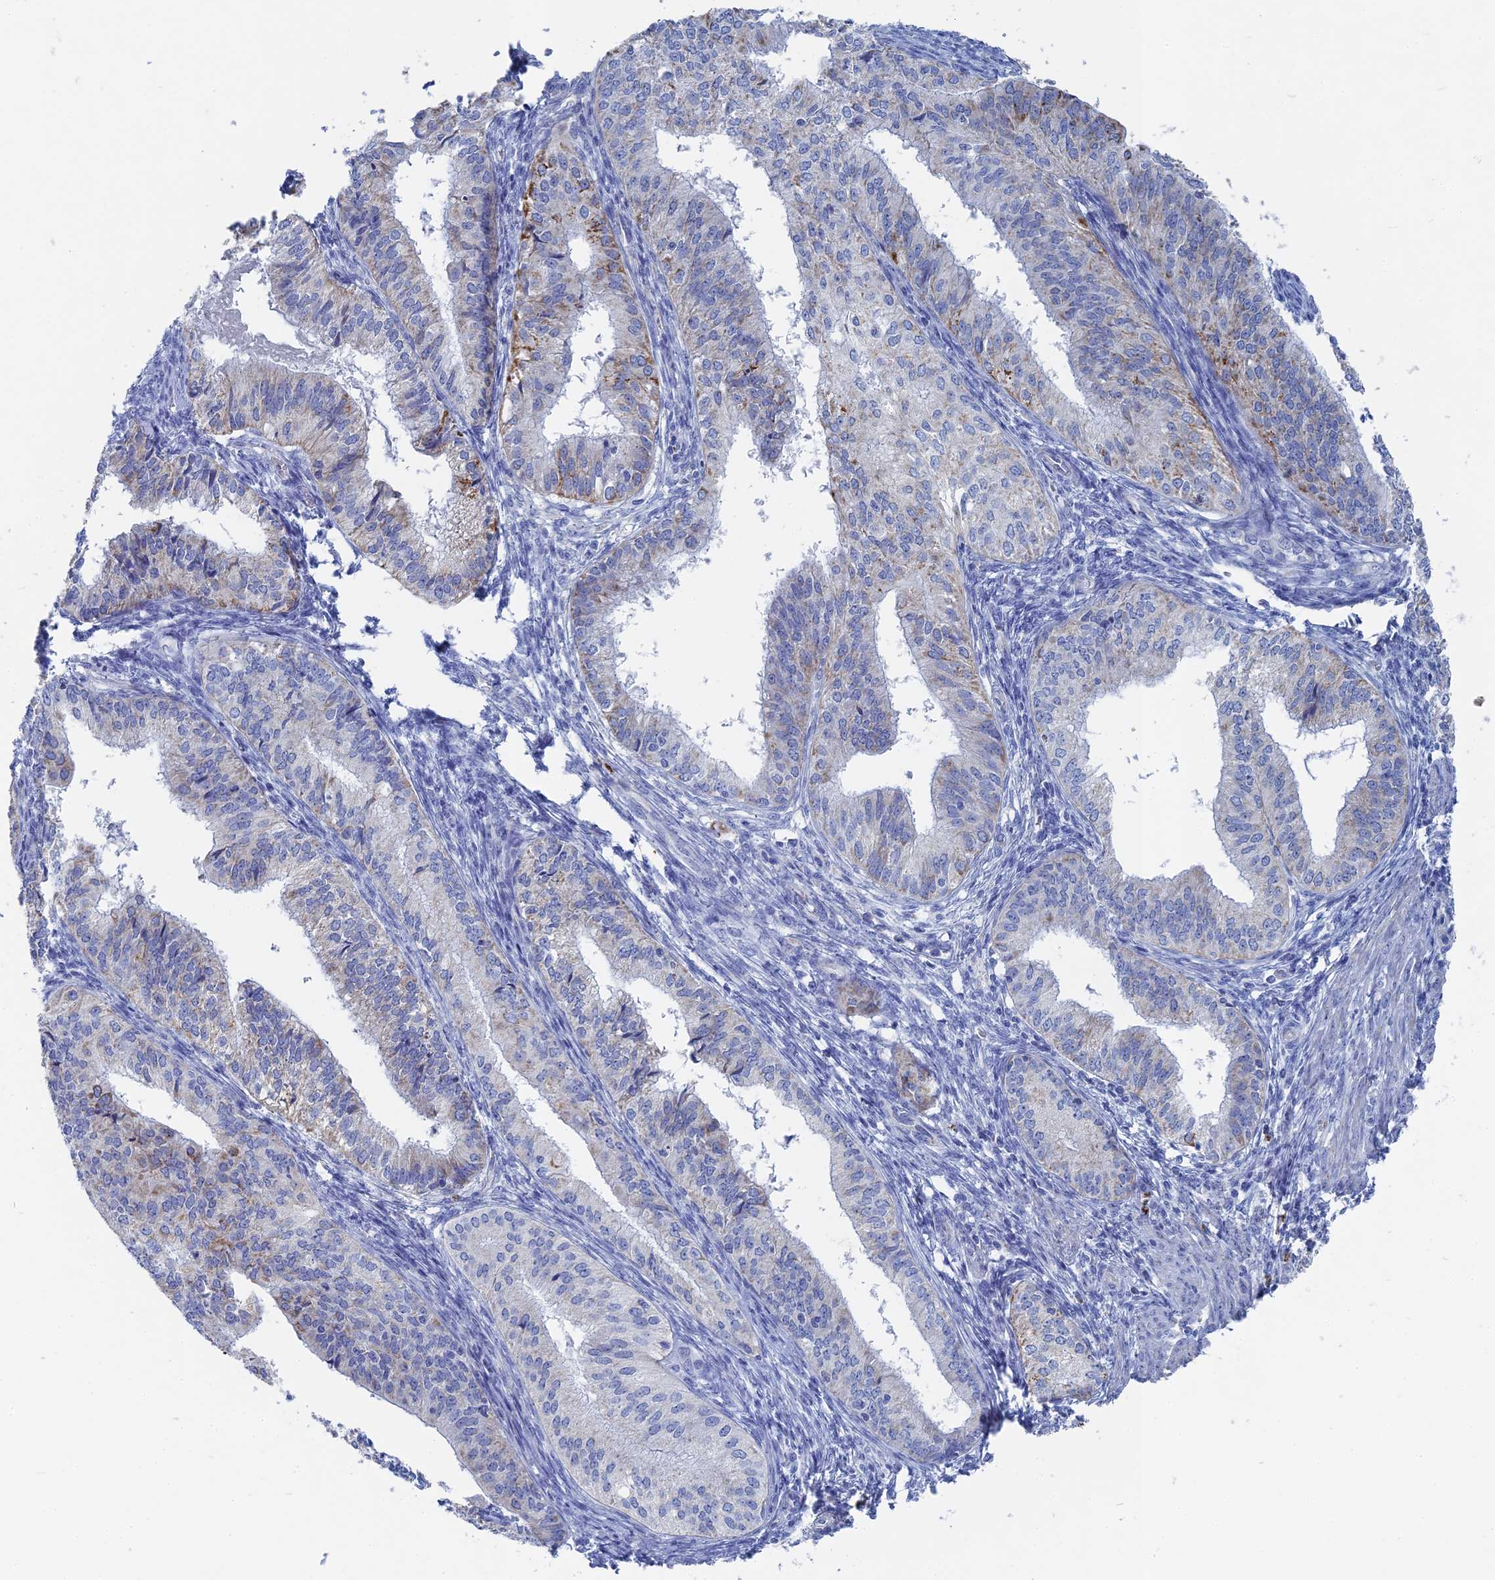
{"staining": {"intensity": "moderate", "quantity": "<25%", "location": "cytoplasmic/membranous"}, "tissue": "endometrial cancer", "cell_type": "Tumor cells", "image_type": "cancer", "snomed": [{"axis": "morphology", "description": "Adenocarcinoma, NOS"}, {"axis": "topography", "description": "Endometrium"}], "caption": "The photomicrograph displays immunohistochemical staining of endometrial cancer. There is moderate cytoplasmic/membranous expression is present in about <25% of tumor cells. (DAB (3,3'-diaminobenzidine) IHC with brightfield microscopy, high magnification).", "gene": "HIGD1A", "patient": {"sex": "female", "age": 50}}